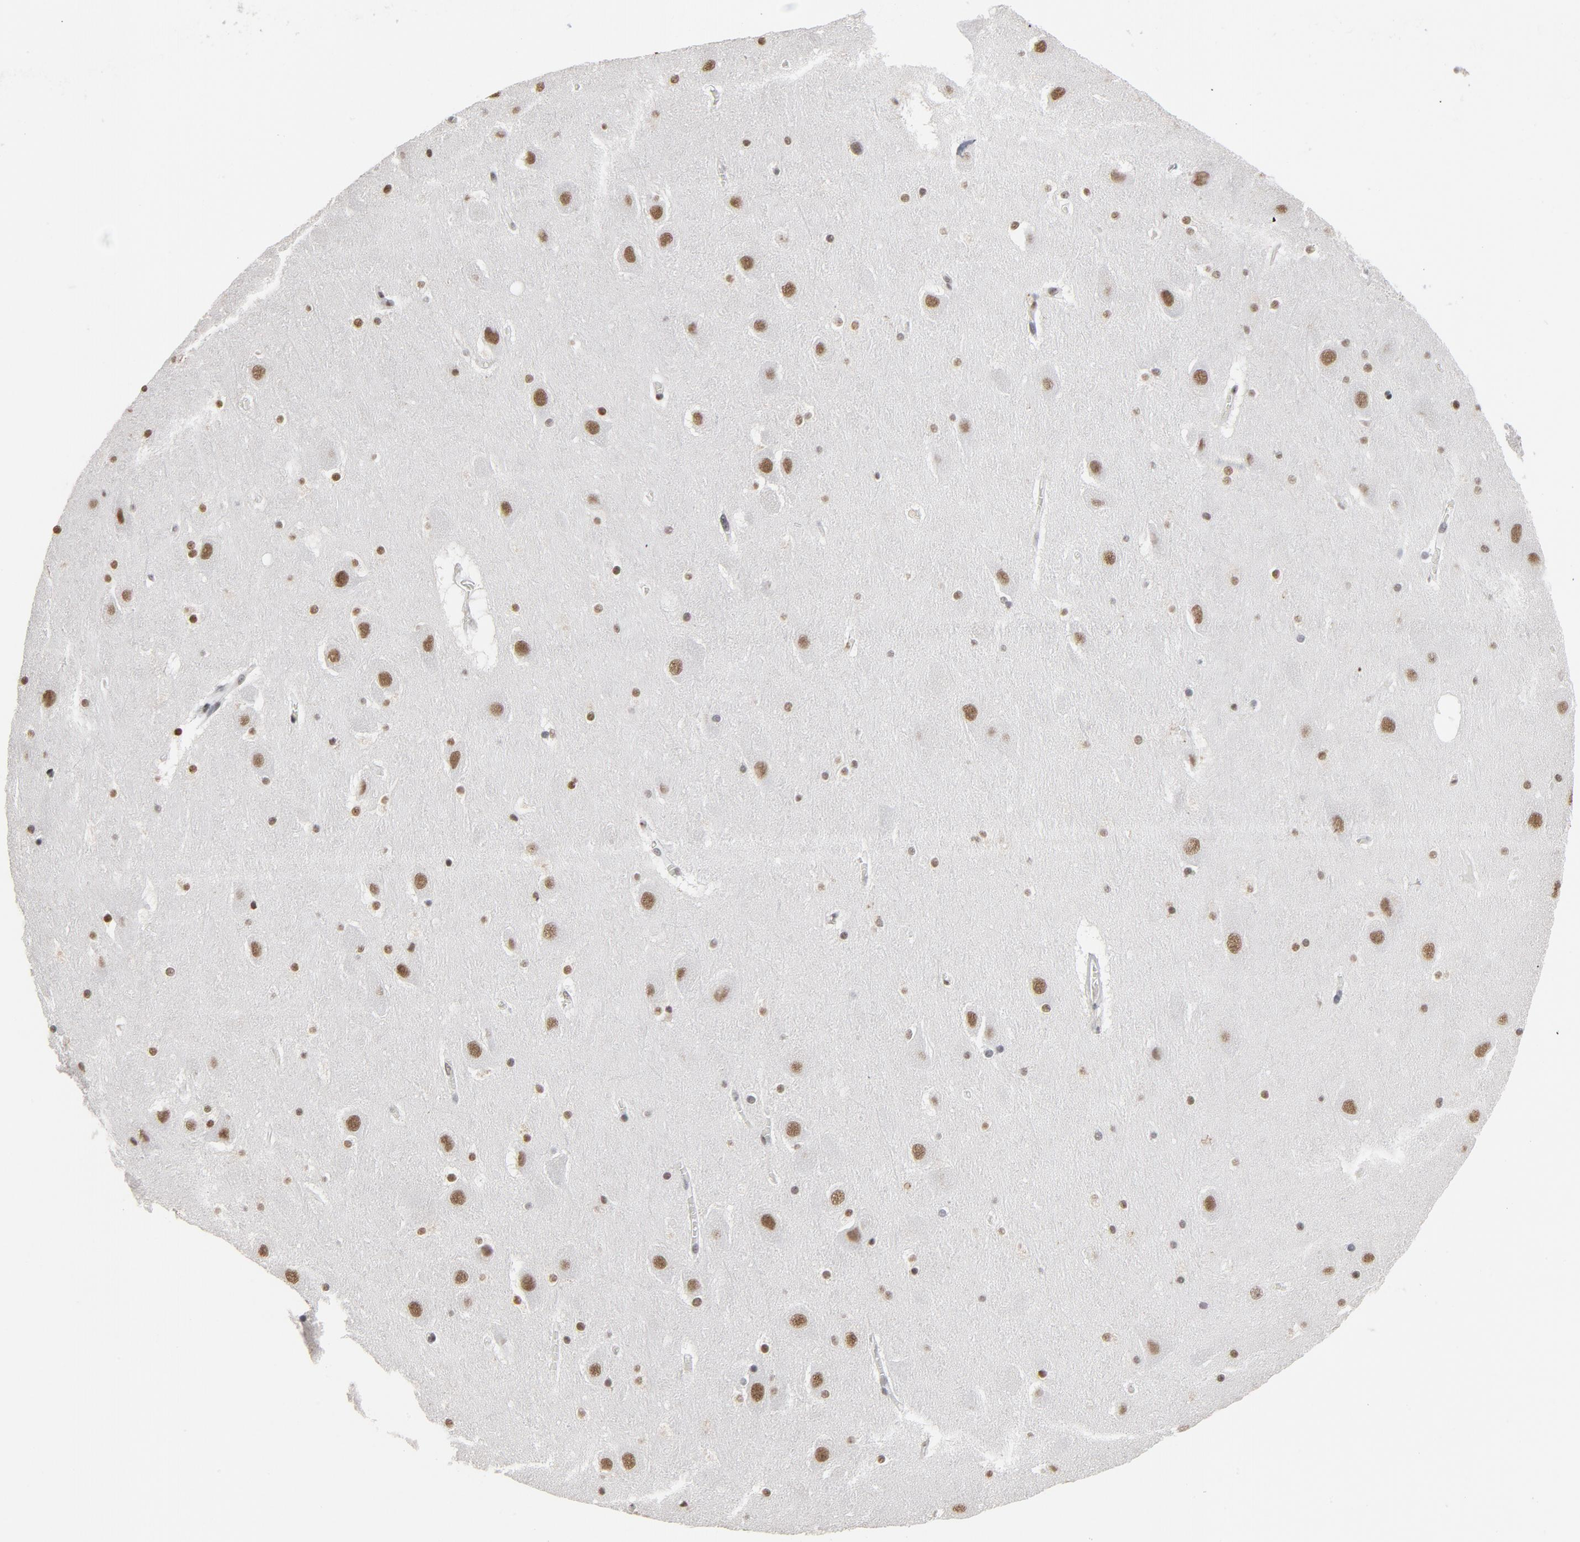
{"staining": {"intensity": "moderate", "quantity": ">75%", "location": "nuclear"}, "tissue": "hippocampus", "cell_type": "Glial cells", "image_type": "normal", "snomed": [{"axis": "morphology", "description": "Normal tissue, NOS"}, {"axis": "topography", "description": "Hippocampus"}], "caption": "This is a micrograph of immunohistochemistry (IHC) staining of normal hippocampus, which shows moderate positivity in the nuclear of glial cells.", "gene": "MRE11", "patient": {"sex": "male", "age": 45}}